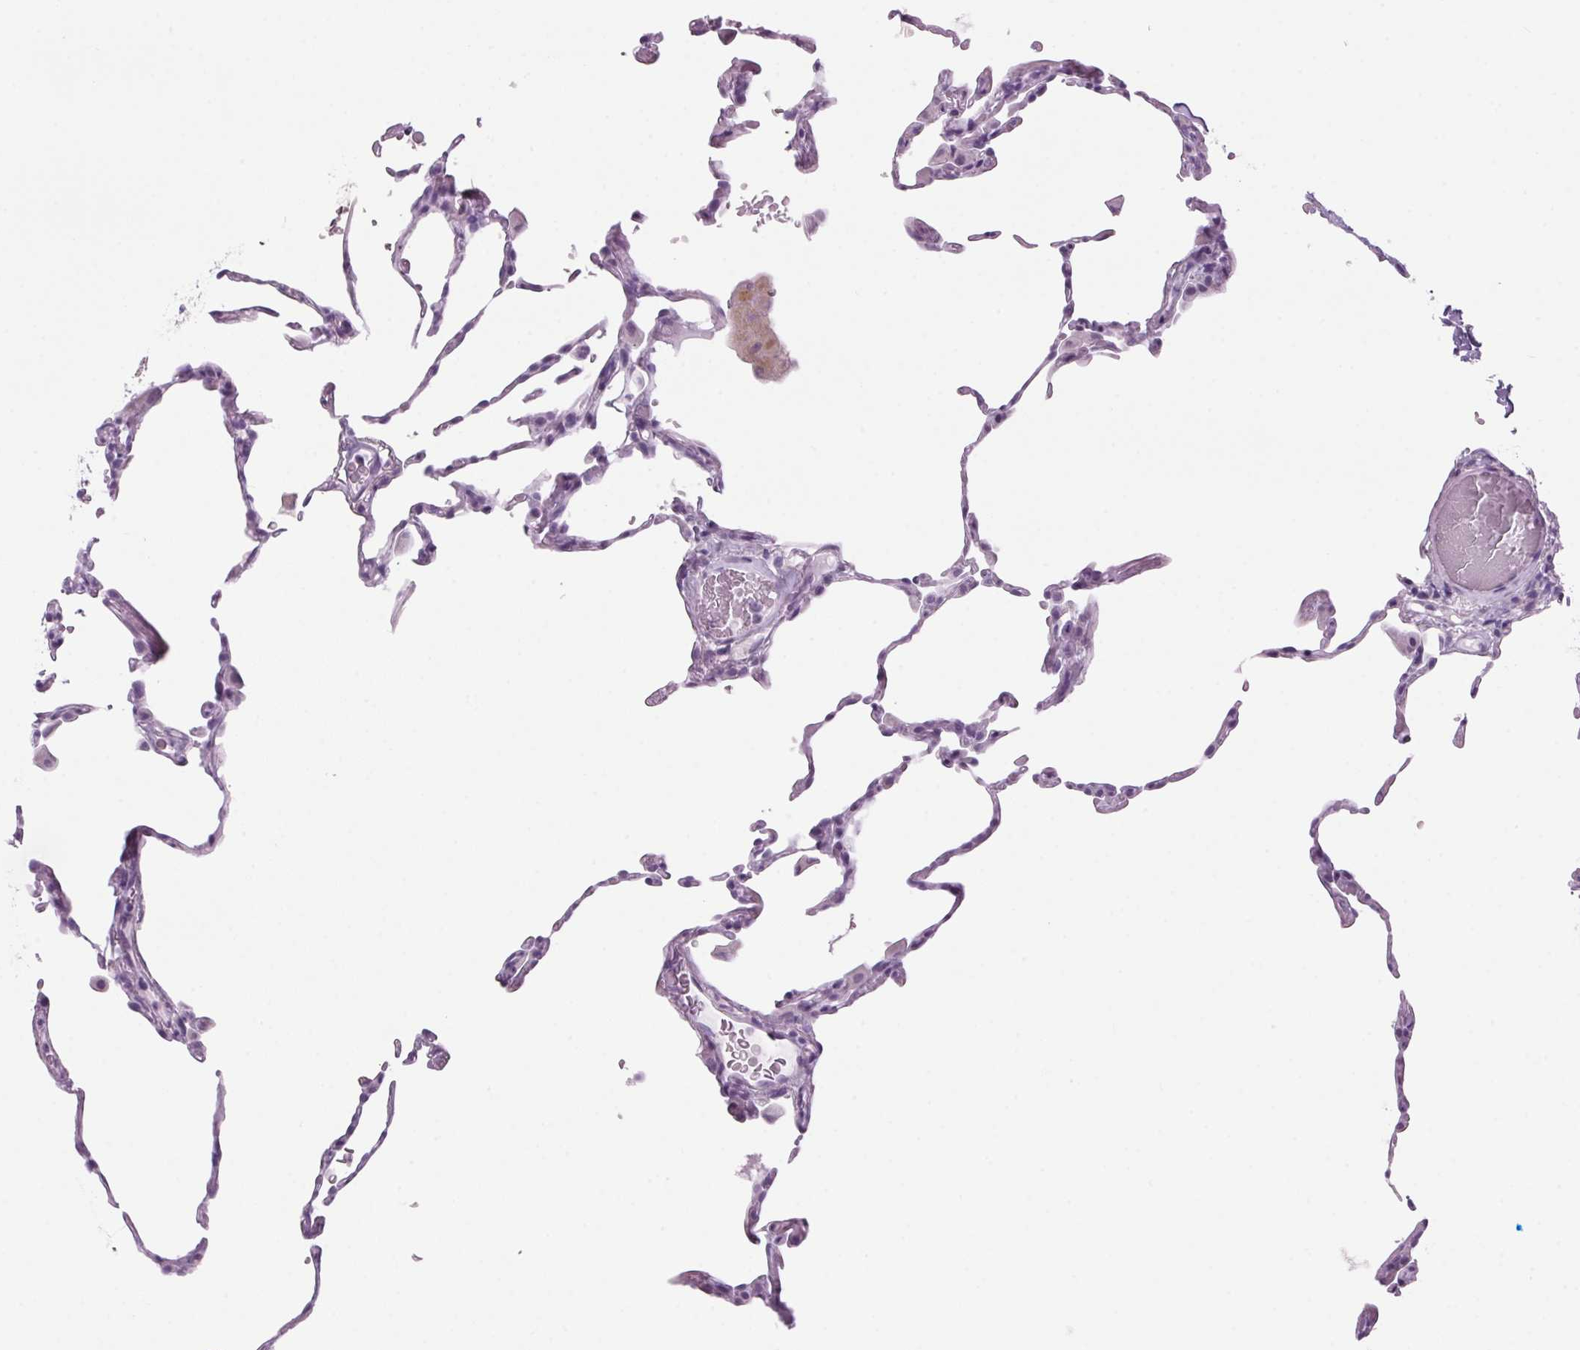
{"staining": {"intensity": "negative", "quantity": "none", "location": "none"}, "tissue": "lung", "cell_type": "Alveolar cells", "image_type": "normal", "snomed": [{"axis": "morphology", "description": "Normal tissue, NOS"}, {"axis": "topography", "description": "Lung"}], "caption": "Alveolar cells show no significant protein staining in unremarkable lung. Nuclei are stained in blue.", "gene": "PPP1R1A", "patient": {"sex": "female", "age": 57}}